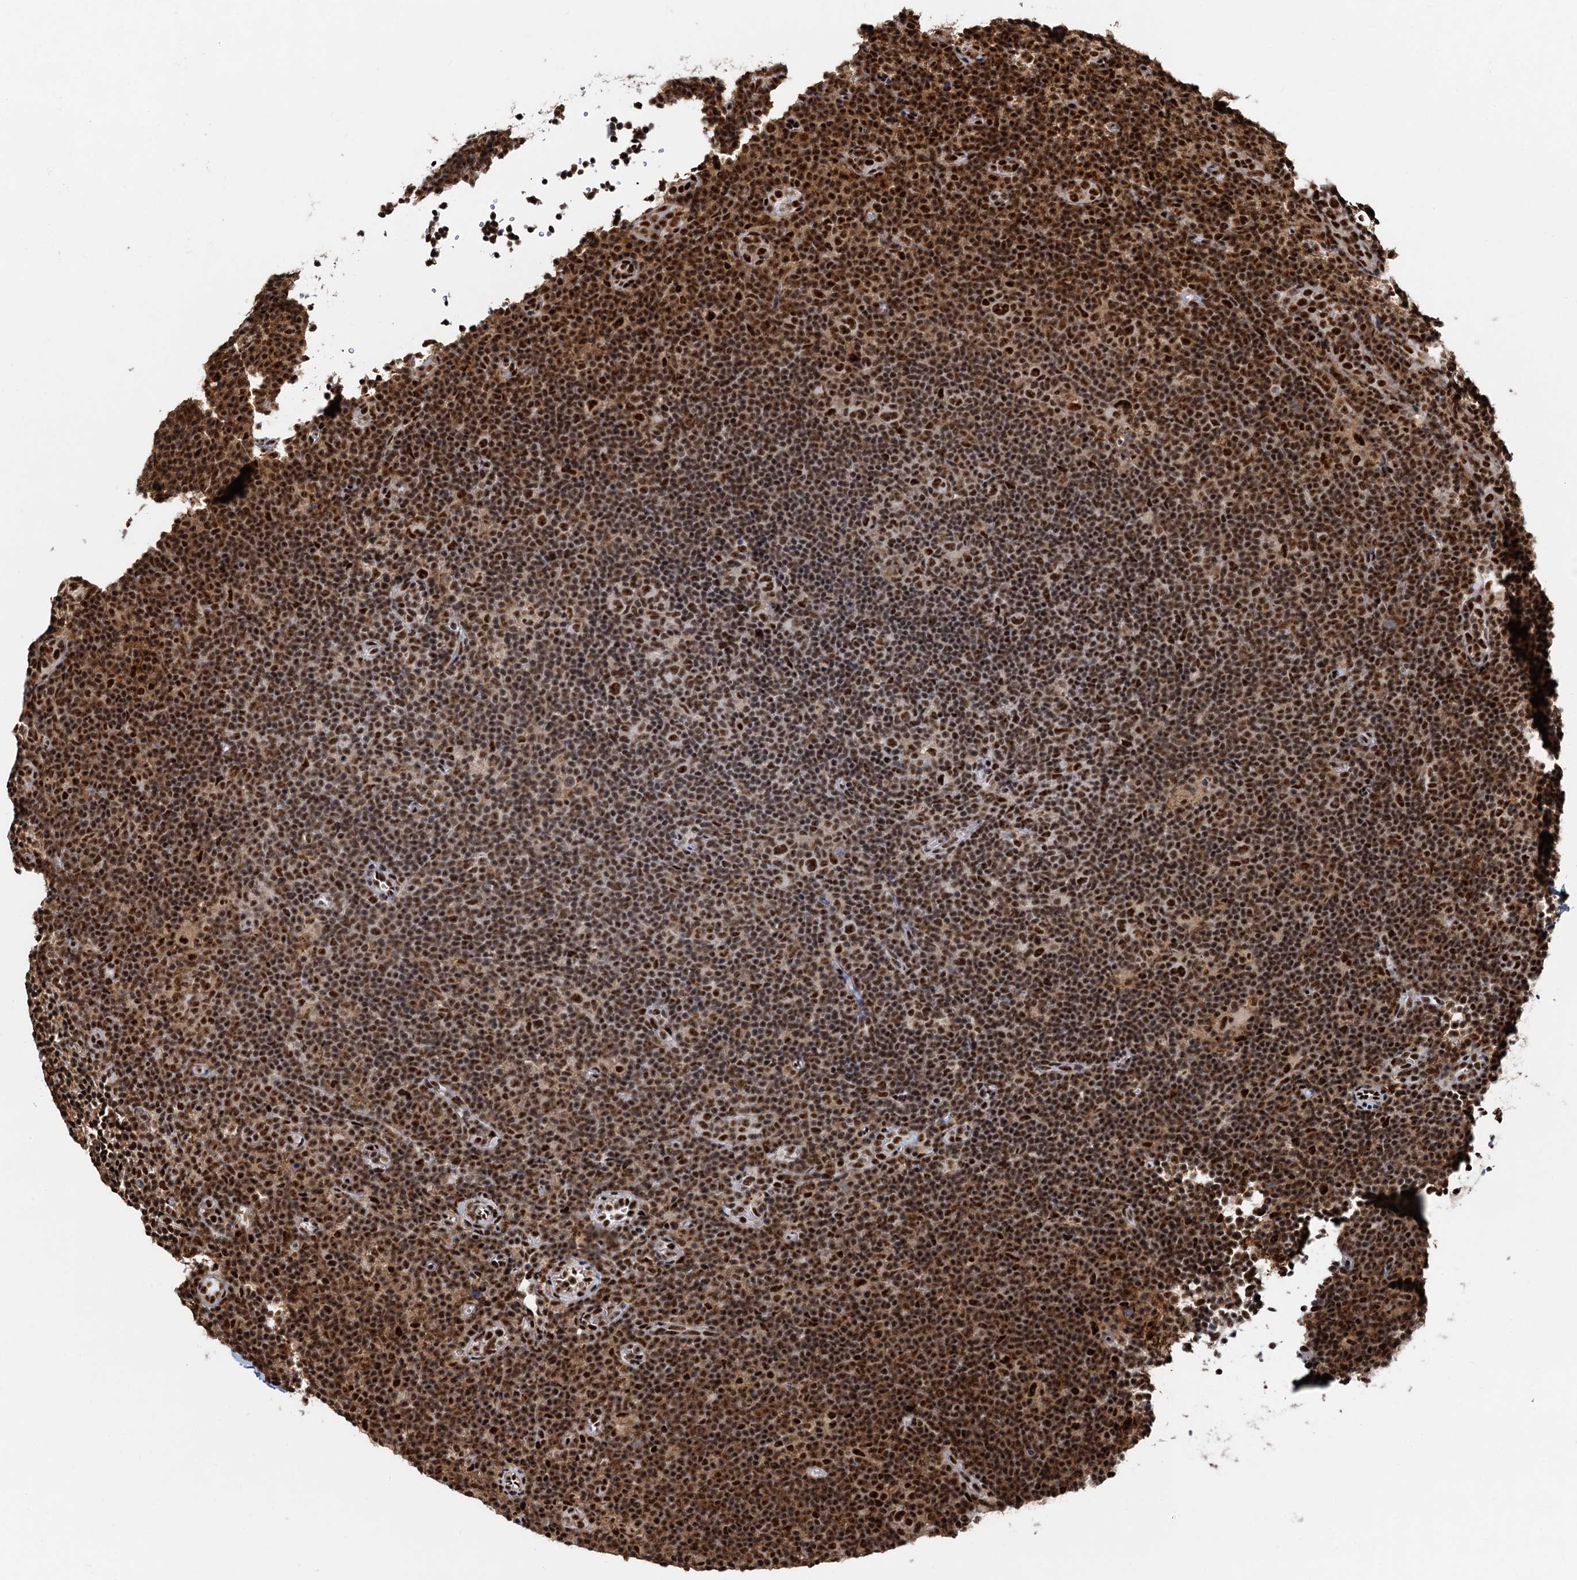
{"staining": {"intensity": "strong", "quantity": ">75%", "location": "nuclear"}, "tissue": "lymphoma", "cell_type": "Tumor cells", "image_type": "cancer", "snomed": [{"axis": "morphology", "description": "Hodgkin's disease, NOS"}, {"axis": "topography", "description": "Lymph node"}], "caption": "Immunohistochemical staining of human Hodgkin's disease reveals high levels of strong nuclear protein staining in approximately >75% of tumor cells.", "gene": "RBM26", "patient": {"sex": "female", "age": 57}}